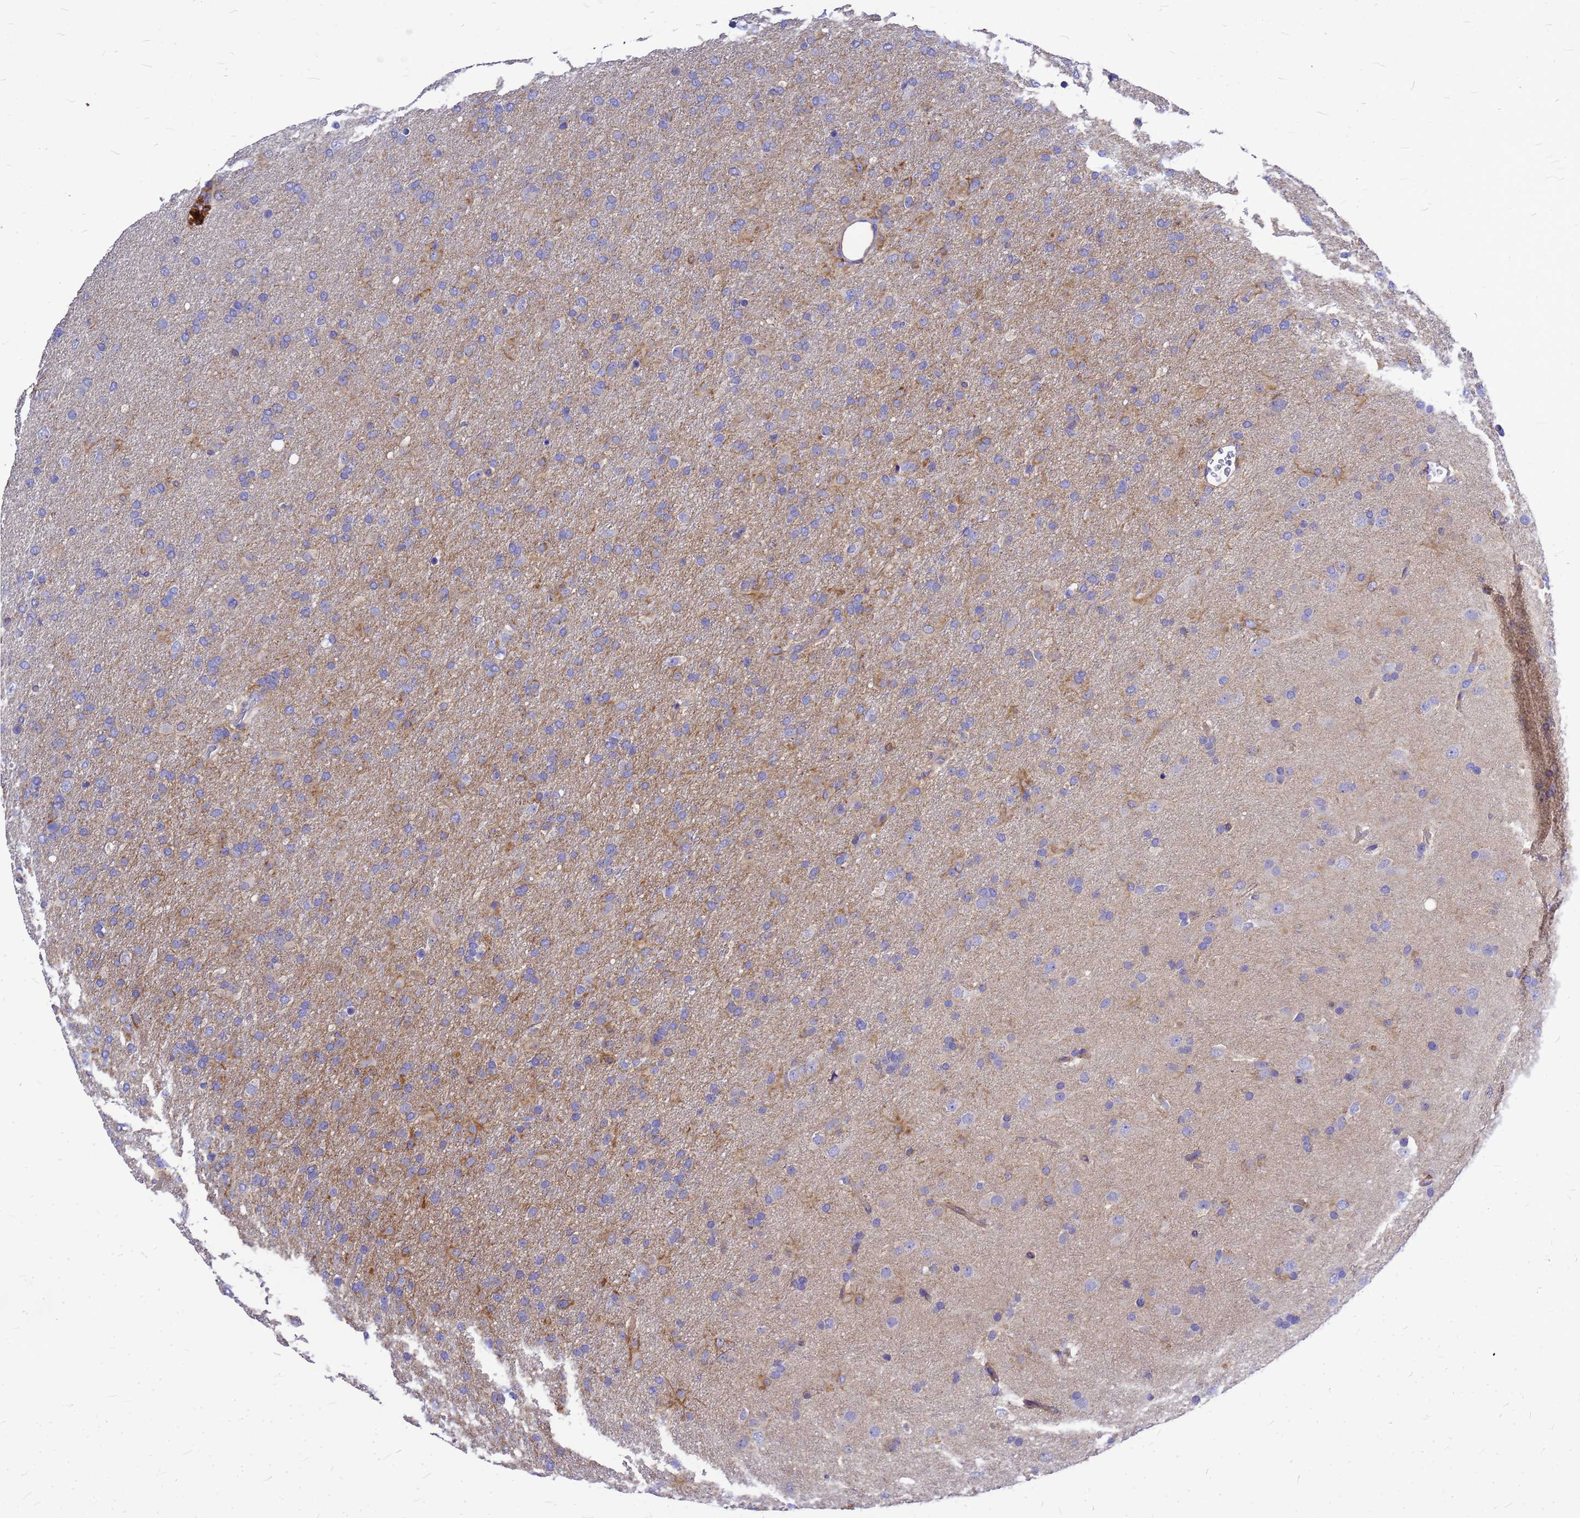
{"staining": {"intensity": "moderate", "quantity": "<25%", "location": "cytoplasmic/membranous"}, "tissue": "glioma", "cell_type": "Tumor cells", "image_type": "cancer", "snomed": [{"axis": "morphology", "description": "Glioma, malignant, Low grade"}, {"axis": "topography", "description": "Brain"}], "caption": "Glioma stained with immunohistochemistry (IHC) shows moderate cytoplasmic/membranous expression in approximately <25% of tumor cells.", "gene": "FBXW5", "patient": {"sex": "male", "age": 65}}